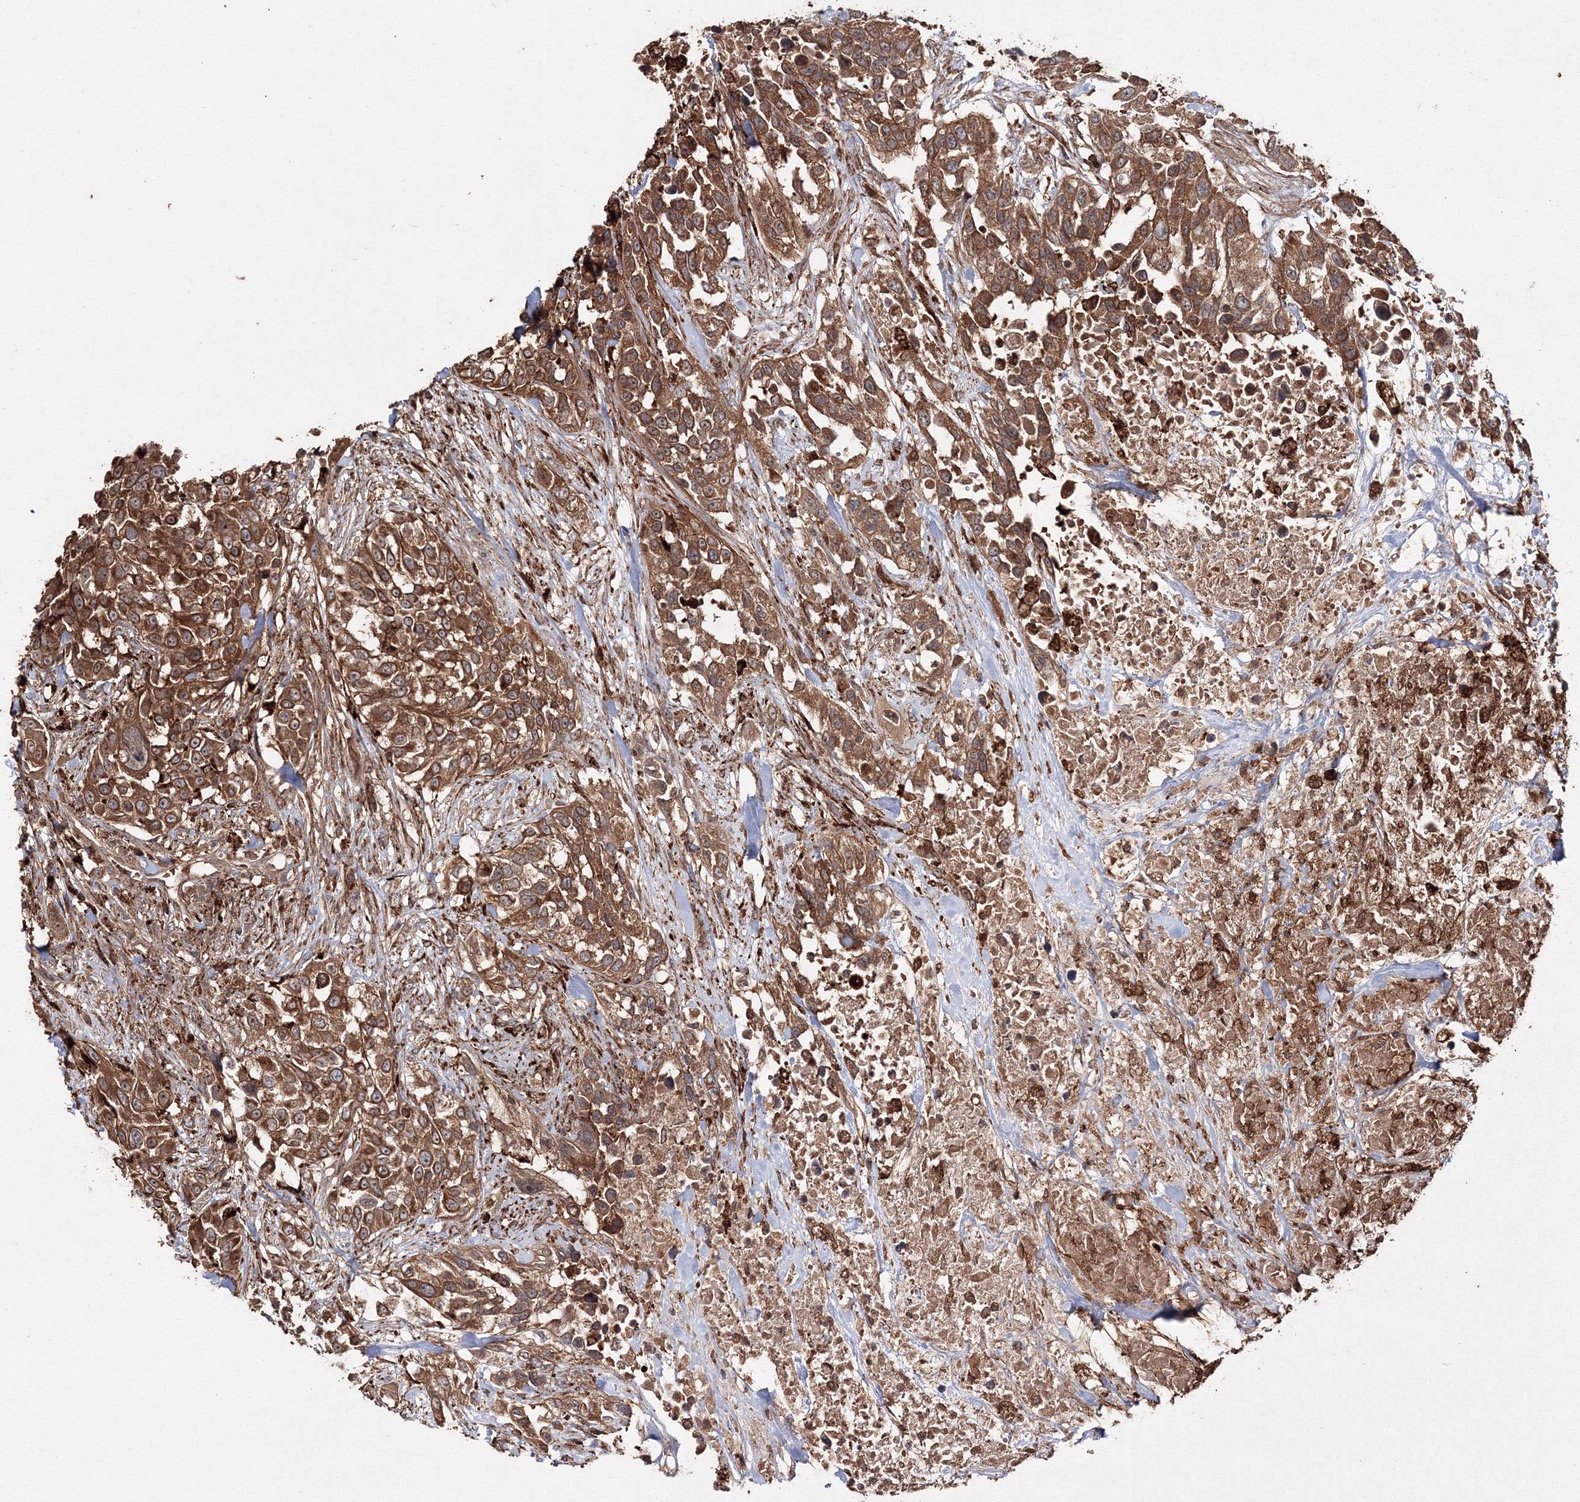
{"staining": {"intensity": "strong", "quantity": ">75%", "location": "cytoplasmic/membranous"}, "tissue": "urothelial cancer", "cell_type": "Tumor cells", "image_type": "cancer", "snomed": [{"axis": "morphology", "description": "Urothelial carcinoma, High grade"}, {"axis": "topography", "description": "Urinary bladder"}], "caption": "A photomicrograph showing strong cytoplasmic/membranous staining in about >75% of tumor cells in urothelial cancer, as visualized by brown immunohistochemical staining.", "gene": "DDO", "patient": {"sex": "female", "age": 80}}